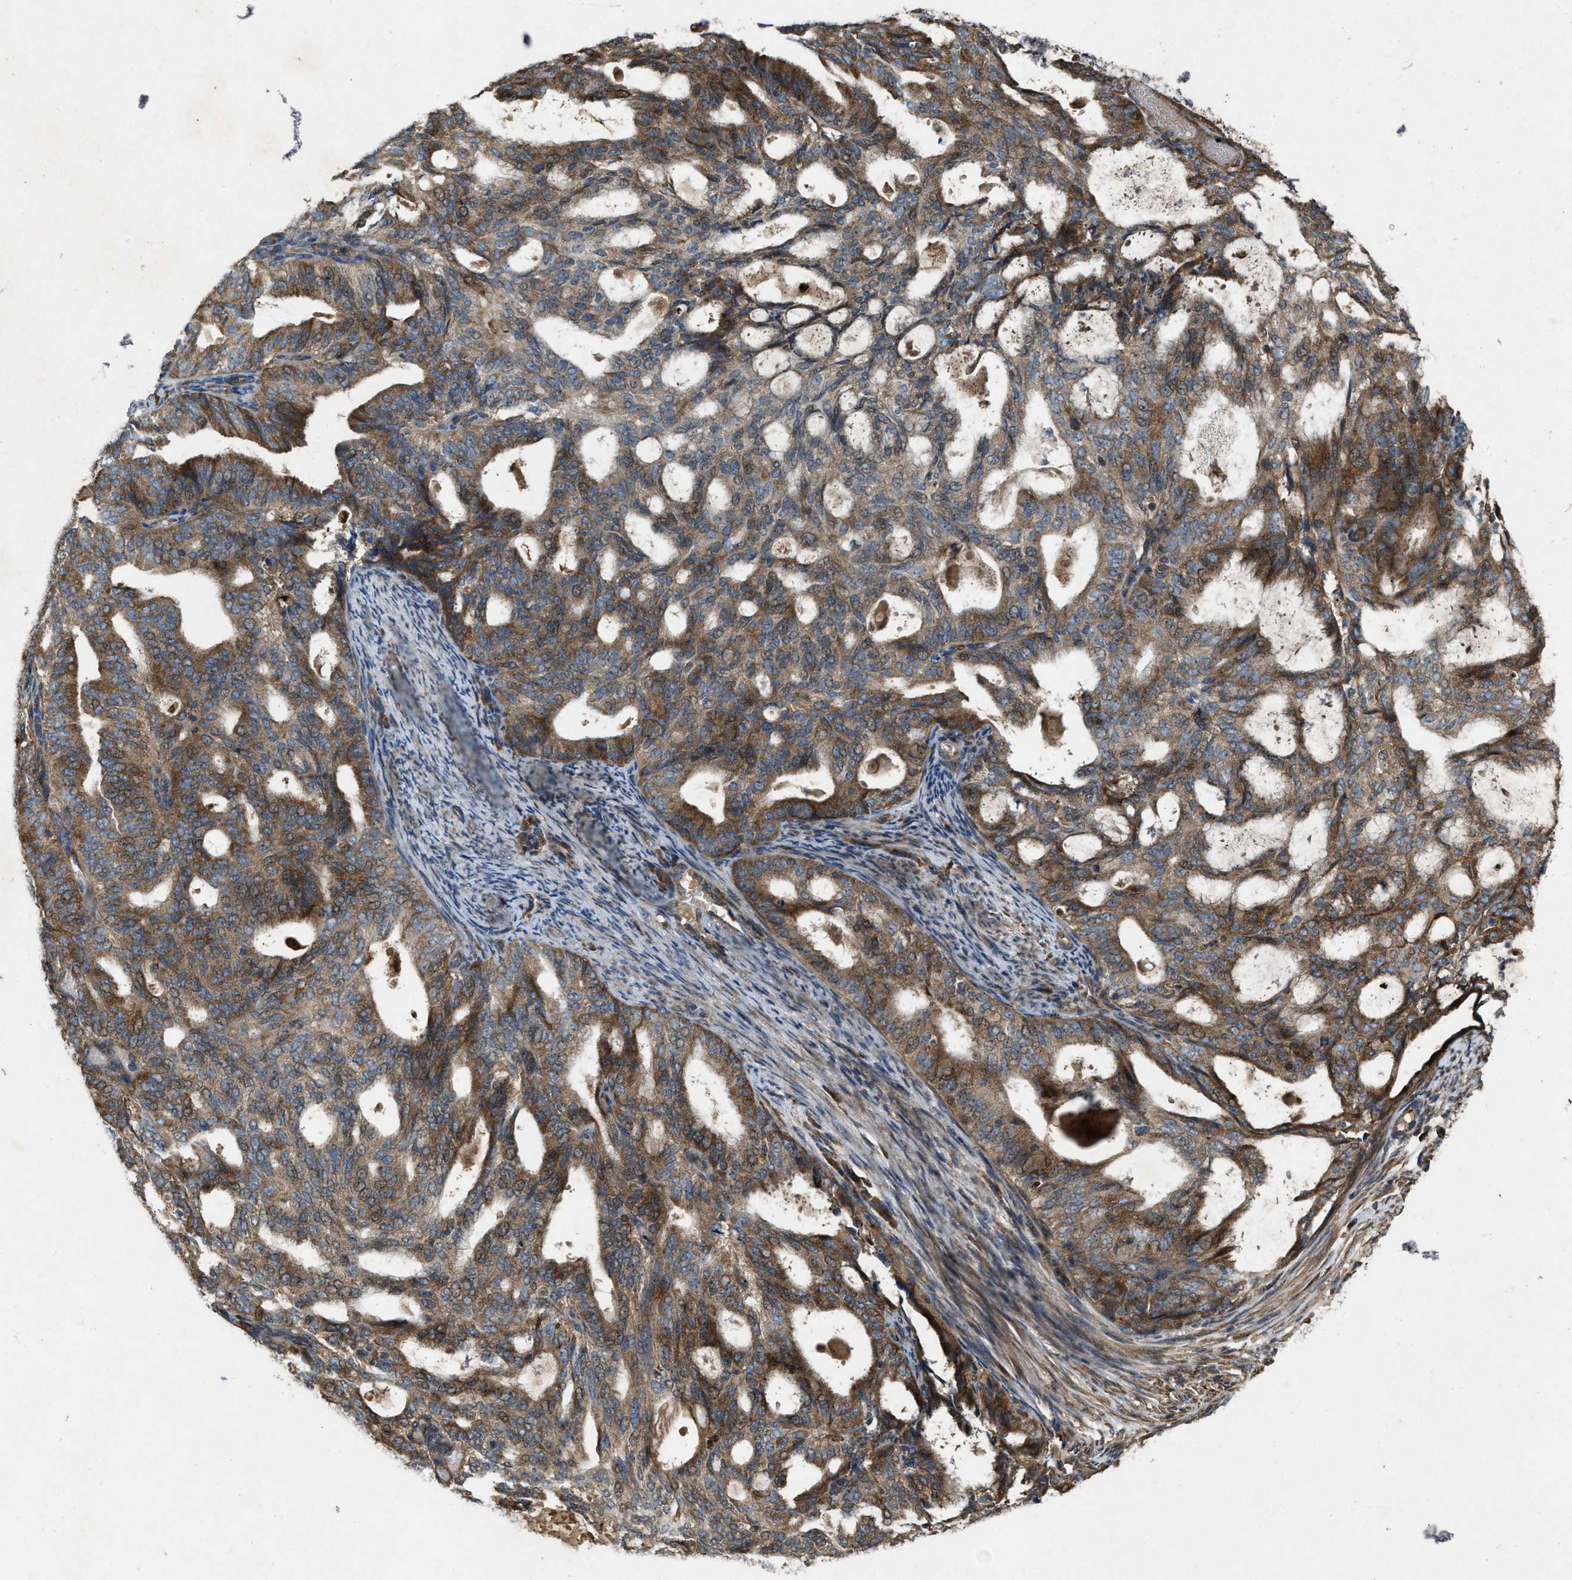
{"staining": {"intensity": "moderate", "quantity": ">75%", "location": "cytoplasmic/membranous"}, "tissue": "endometrial cancer", "cell_type": "Tumor cells", "image_type": "cancer", "snomed": [{"axis": "morphology", "description": "Adenocarcinoma, NOS"}, {"axis": "topography", "description": "Endometrium"}], "caption": "High-magnification brightfield microscopy of endometrial cancer (adenocarcinoma) stained with DAB (brown) and counterstained with hematoxylin (blue). tumor cells exhibit moderate cytoplasmic/membranous positivity is present in about>75% of cells. Nuclei are stained in blue.", "gene": "PDP2", "patient": {"sex": "female", "age": 58}}